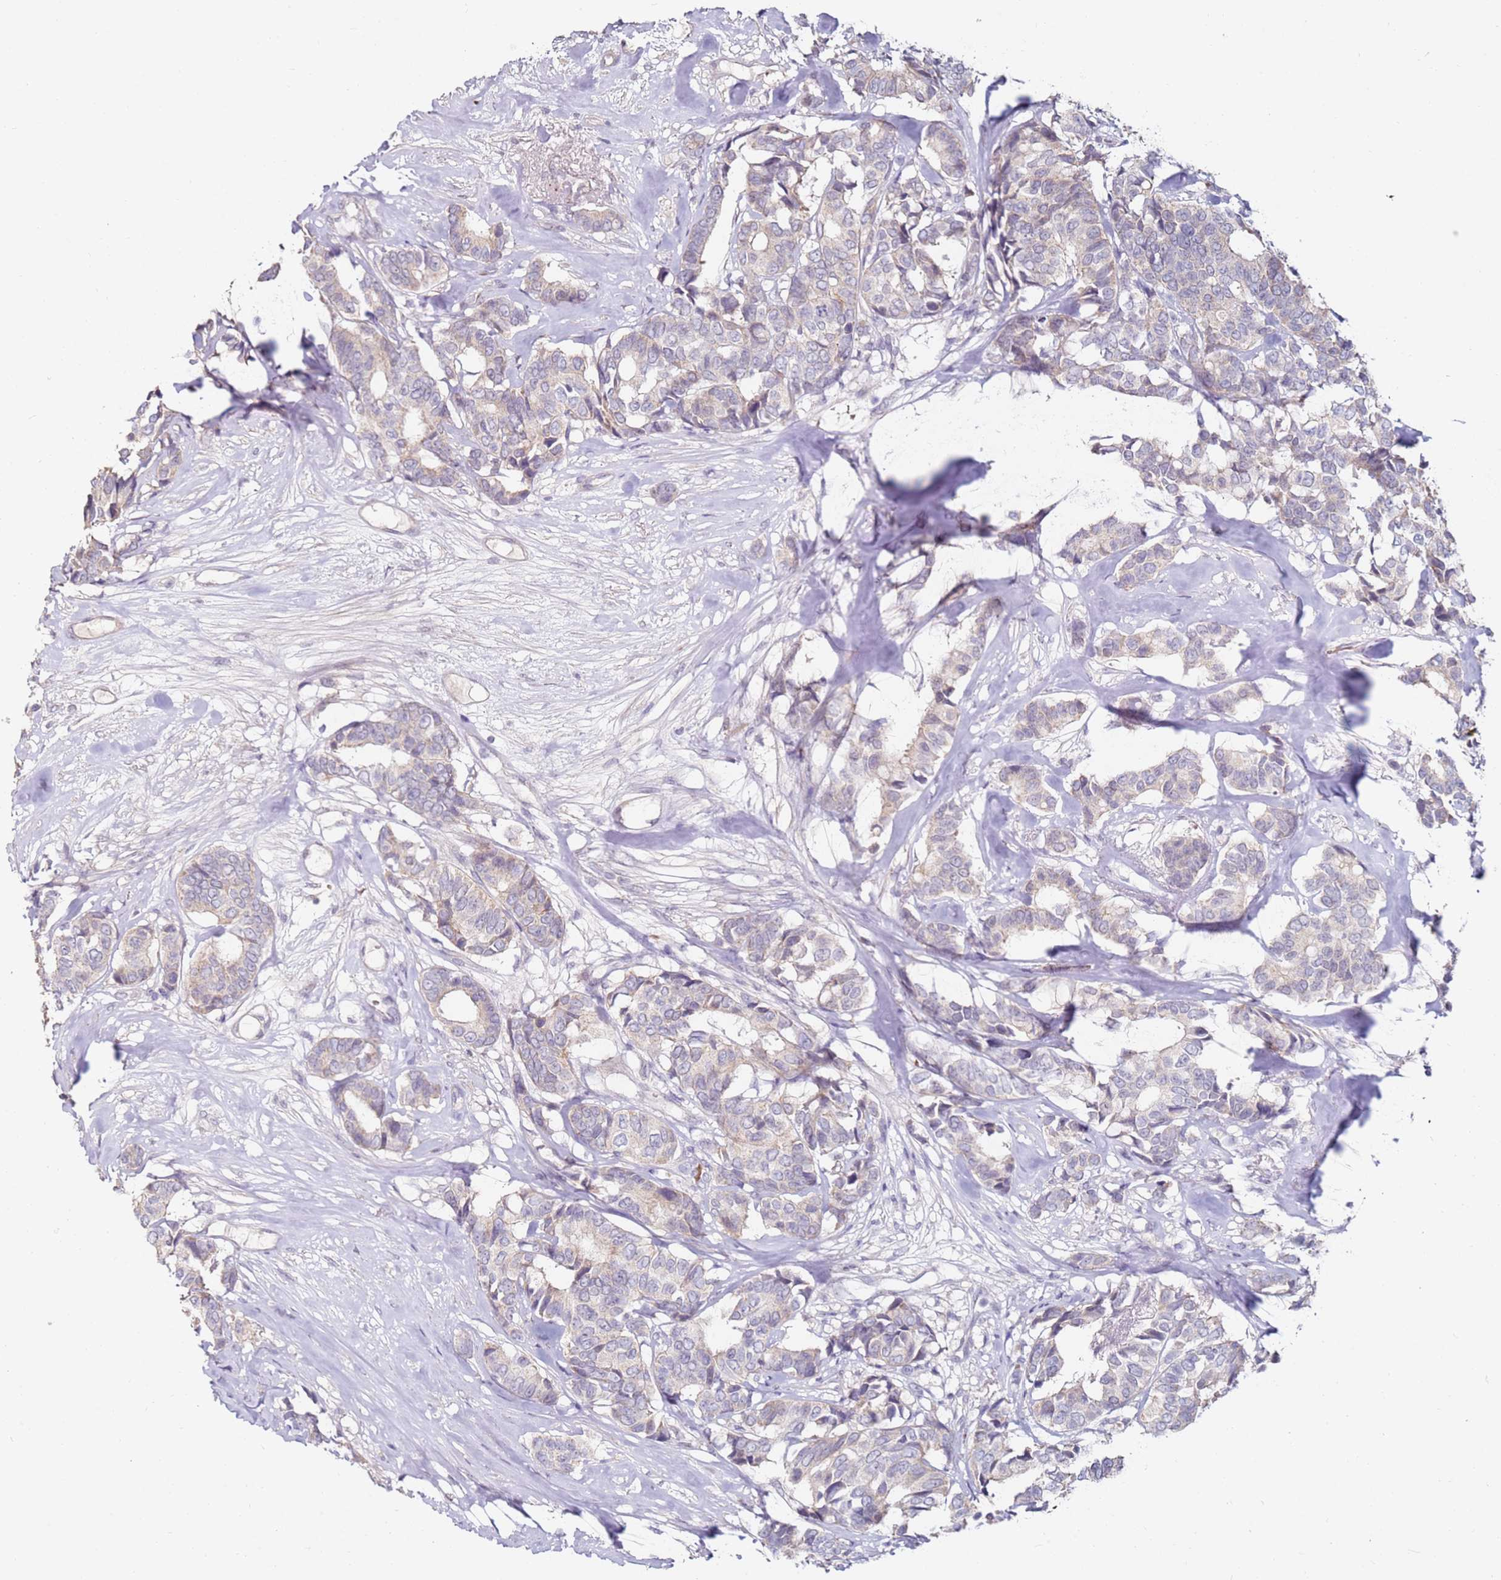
{"staining": {"intensity": "negative", "quantity": "none", "location": "none"}, "tissue": "breast cancer", "cell_type": "Tumor cells", "image_type": "cancer", "snomed": [{"axis": "morphology", "description": "Duct carcinoma"}, {"axis": "topography", "description": "Breast"}], "caption": "A micrograph of human intraductal carcinoma (breast) is negative for staining in tumor cells.", "gene": "RARS2", "patient": {"sex": "female", "age": 87}}